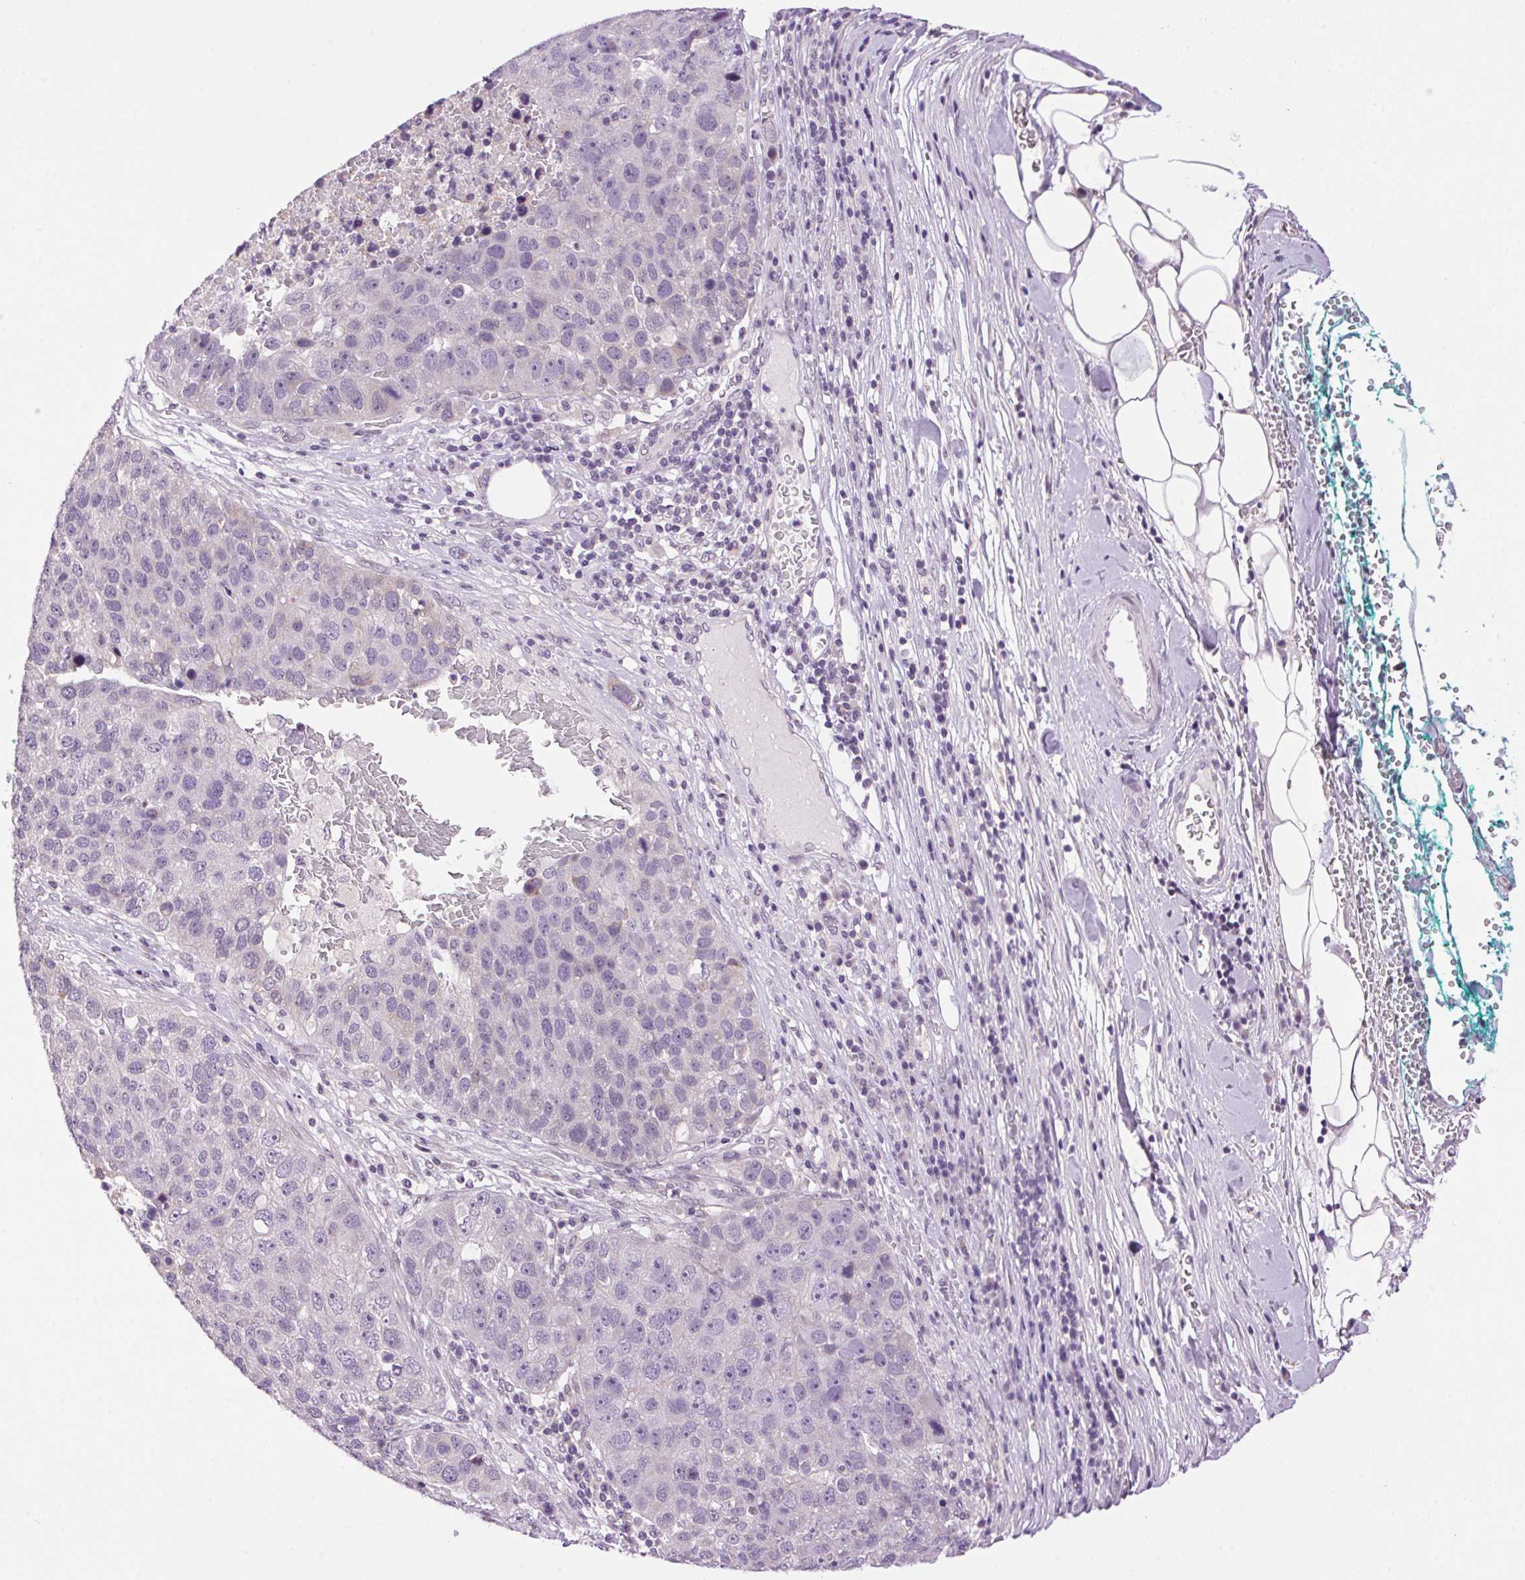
{"staining": {"intensity": "negative", "quantity": "none", "location": "none"}, "tissue": "pancreatic cancer", "cell_type": "Tumor cells", "image_type": "cancer", "snomed": [{"axis": "morphology", "description": "Adenocarcinoma, NOS"}, {"axis": "topography", "description": "Pancreas"}], "caption": "Immunohistochemistry (IHC) of human pancreatic cancer exhibits no staining in tumor cells.", "gene": "SMIM13", "patient": {"sex": "female", "age": 61}}